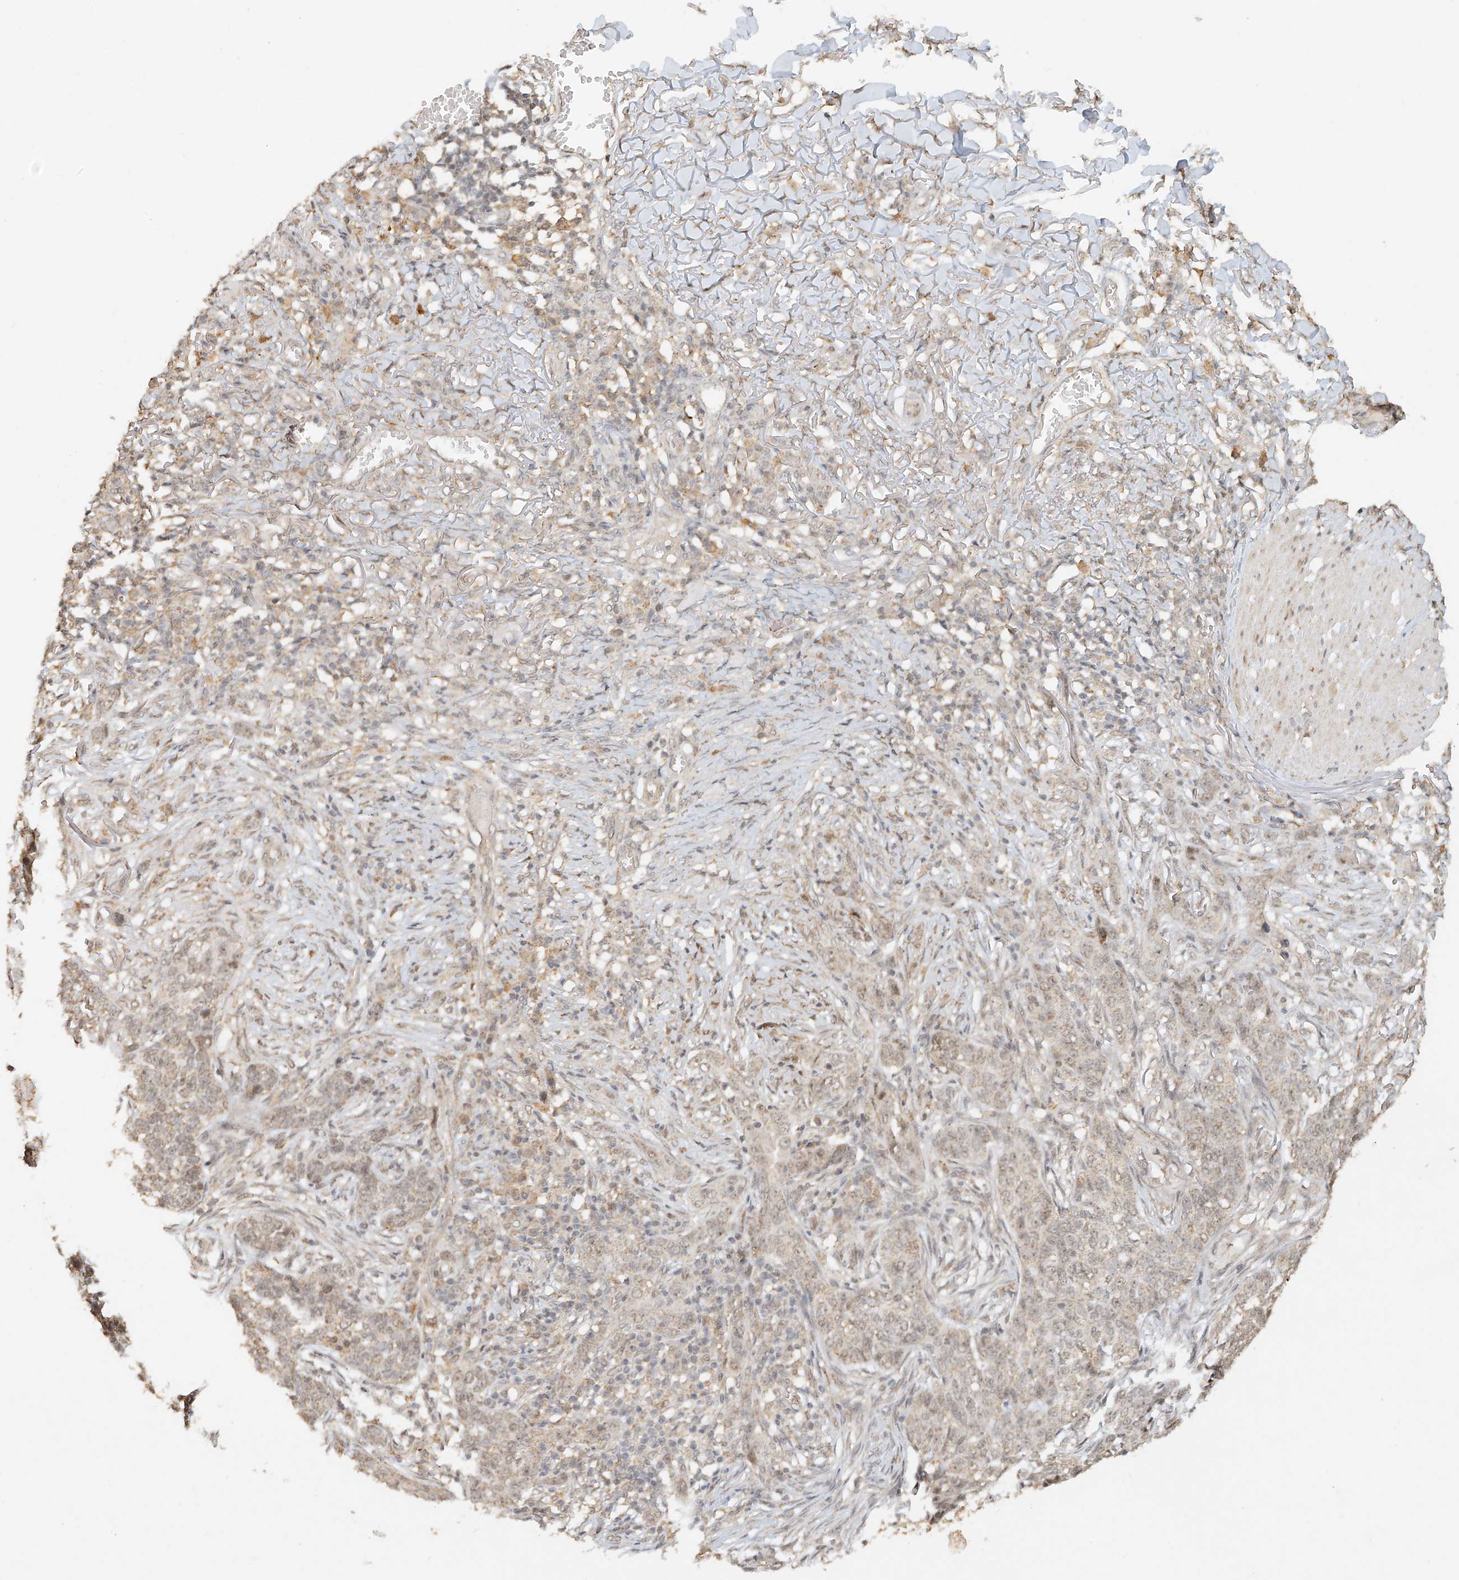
{"staining": {"intensity": "weak", "quantity": "25%-75%", "location": "cytoplasmic/membranous,nuclear"}, "tissue": "skin cancer", "cell_type": "Tumor cells", "image_type": "cancer", "snomed": [{"axis": "morphology", "description": "Basal cell carcinoma"}, {"axis": "topography", "description": "Skin"}], "caption": "IHC (DAB (3,3'-diaminobenzidine)) staining of human skin cancer (basal cell carcinoma) displays weak cytoplasmic/membranous and nuclear protein expression in approximately 25%-75% of tumor cells. The staining was performed using DAB (3,3'-diaminobenzidine), with brown indicating positive protein expression. Nuclei are stained blue with hematoxylin.", "gene": "CXorf58", "patient": {"sex": "male", "age": 85}}